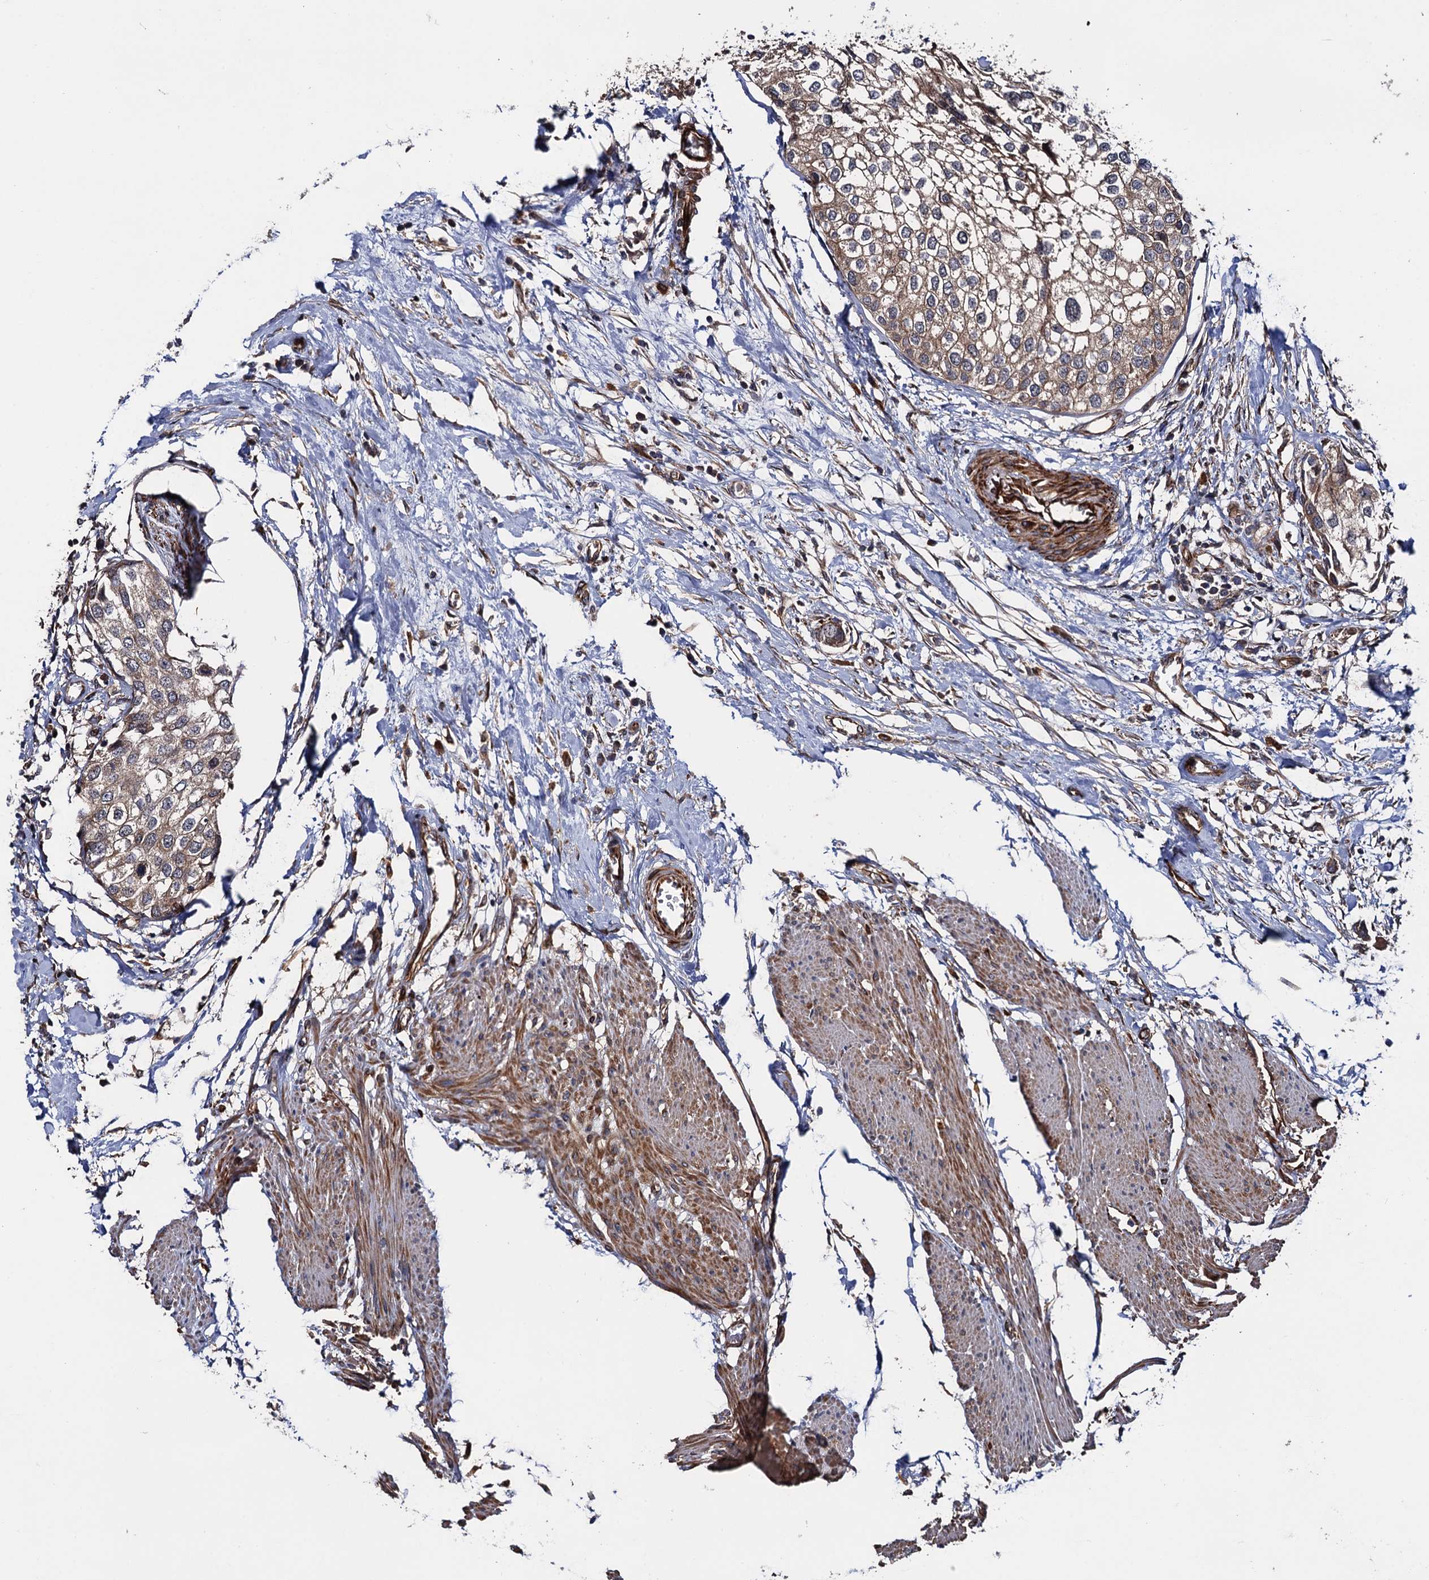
{"staining": {"intensity": "weak", "quantity": "25%-75%", "location": "cytoplasmic/membranous"}, "tissue": "urothelial cancer", "cell_type": "Tumor cells", "image_type": "cancer", "snomed": [{"axis": "morphology", "description": "Urothelial carcinoma, High grade"}, {"axis": "topography", "description": "Urinary bladder"}], "caption": "Tumor cells exhibit low levels of weak cytoplasmic/membranous positivity in approximately 25%-75% of cells in human high-grade urothelial carcinoma.", "gene": "FSIP1", "patient": {"sex": "male", "age": 64}}